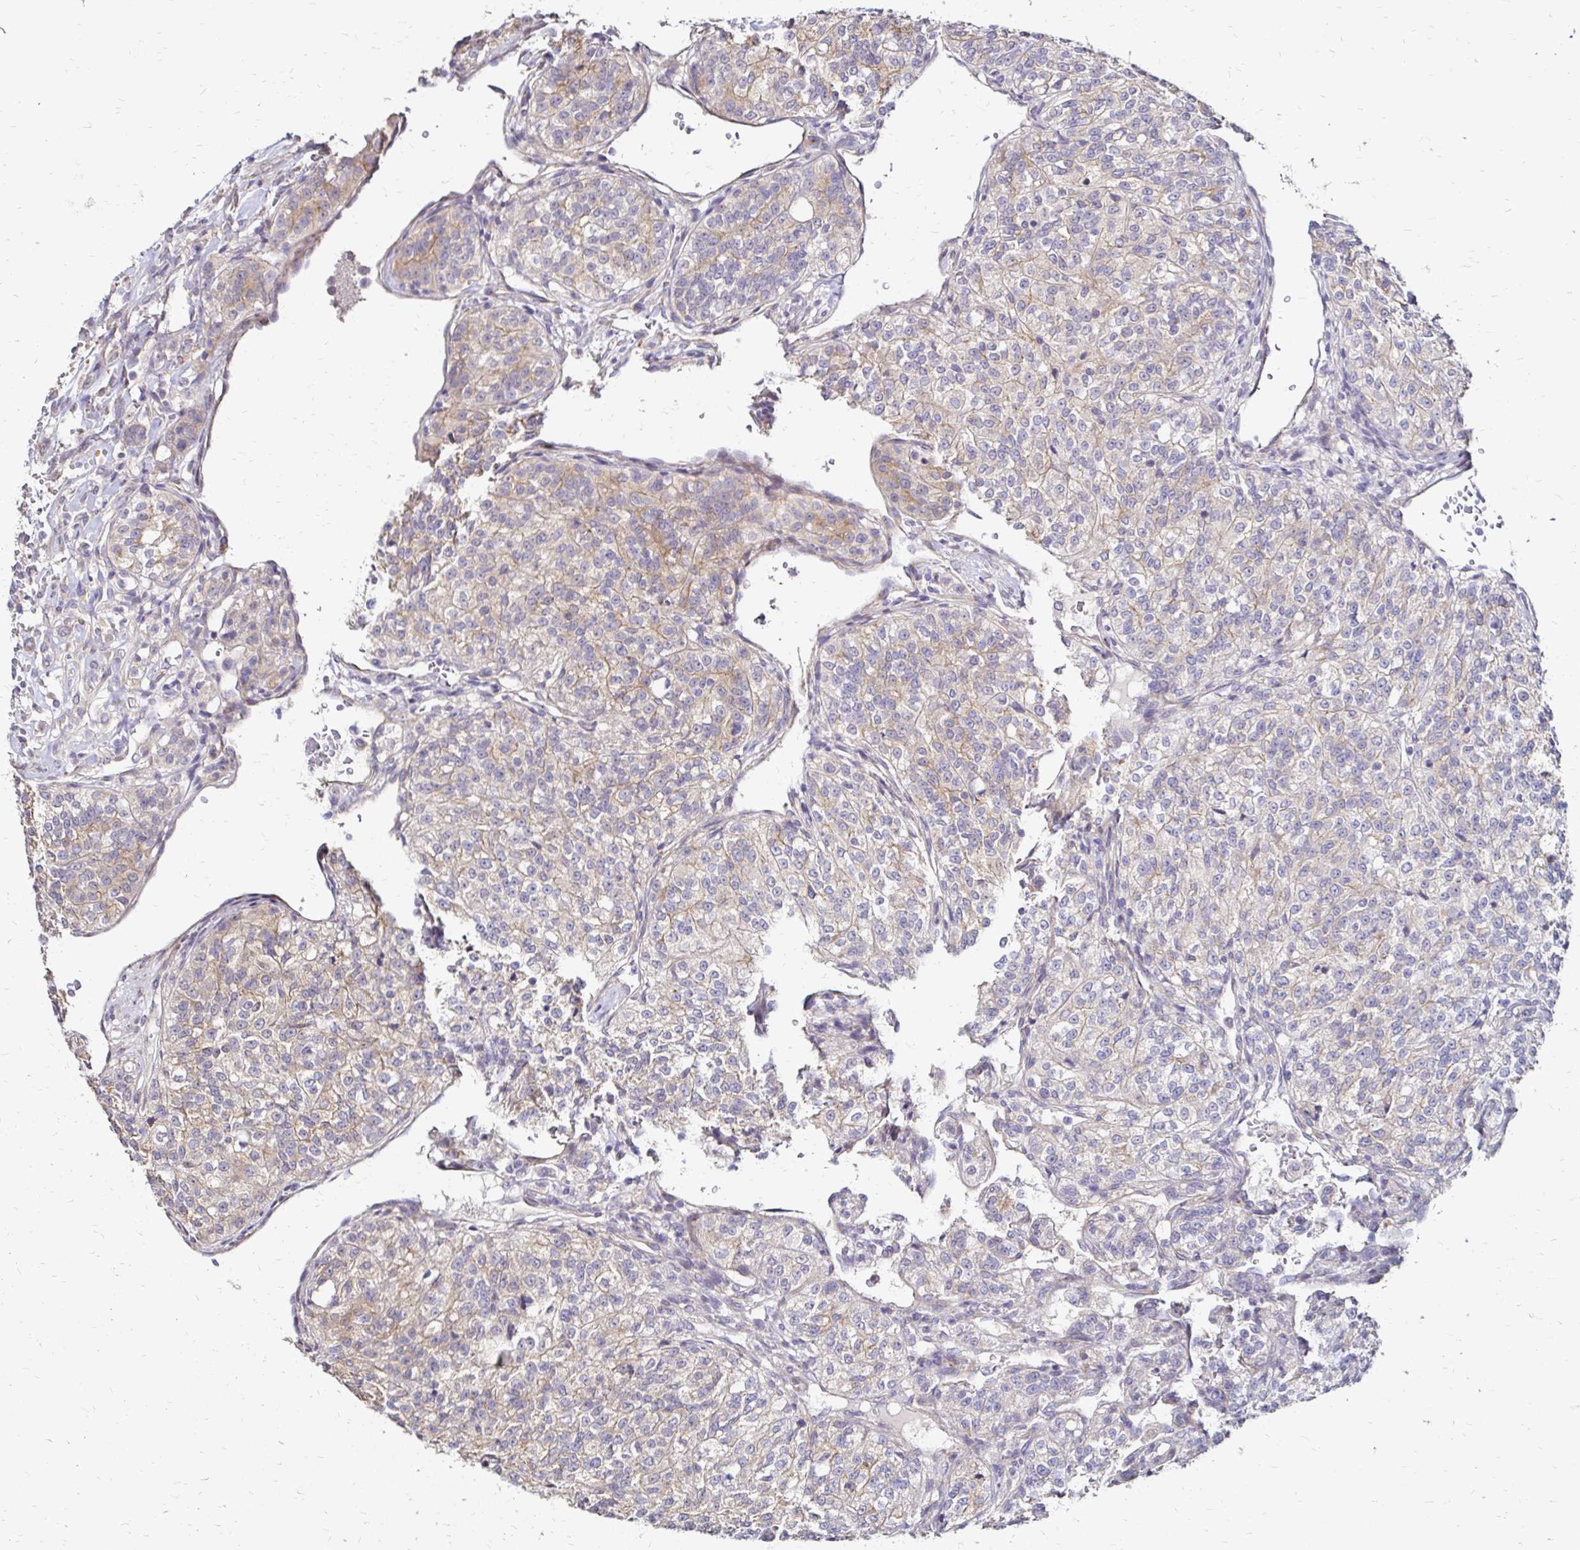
{"staining": {"intensity": "weak", "quantity": ">75%", "location": "cytoplasmic/membranous"}, "tissue": "renal cancer", "cell_type": "Tumor cells", "image_type": "cancer", "snomed": [{"axis": "morphology", "description": "Adenocarcinoma, NOS"}, {"axis": "topography", "description": "Kidney"}], "caption": "The histopathology image displays staining of renal adenocarcinoma, revealing weak cytoplasmic/membranous protein staining (brown color) within tumor cells.", "gene": "PRIMA1", "patient": {"sex": "female", "age": 63}}